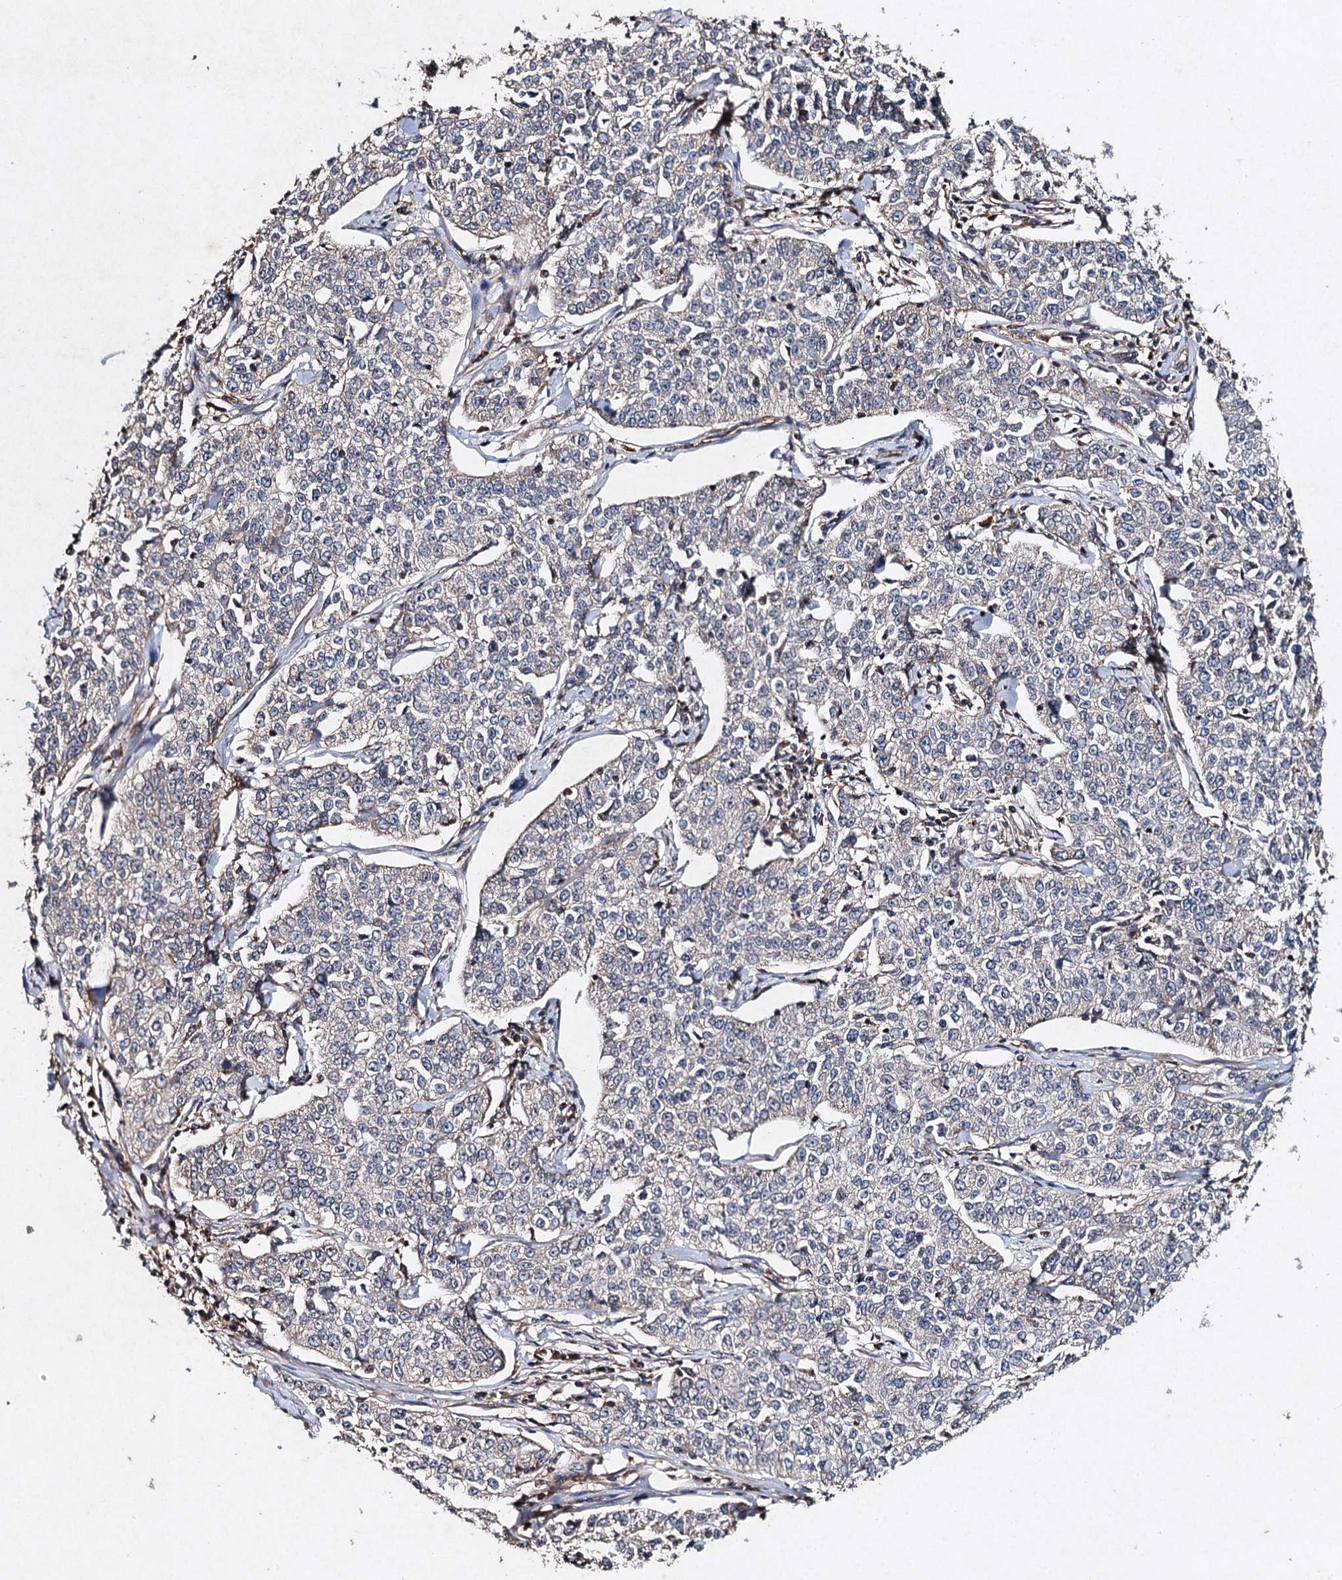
{"staining": {"intensity": "negative", "quantity": "none", "location": "none"}, "tissue": "cervical cancer", "cell_type": "Tumor cells", "image_type": "cancer", "snomed": [{"axis": "morphology", "description": "Squamous cell carcinoma, NOS"}, {"axis": "topography", "description": "Cervix"}], "caption": "Tumor cells show no significant expression in squamous cell carcinoma (cervical).", "gene": "NDUFA13", "patient": {"sex": "female", "age": 35}}